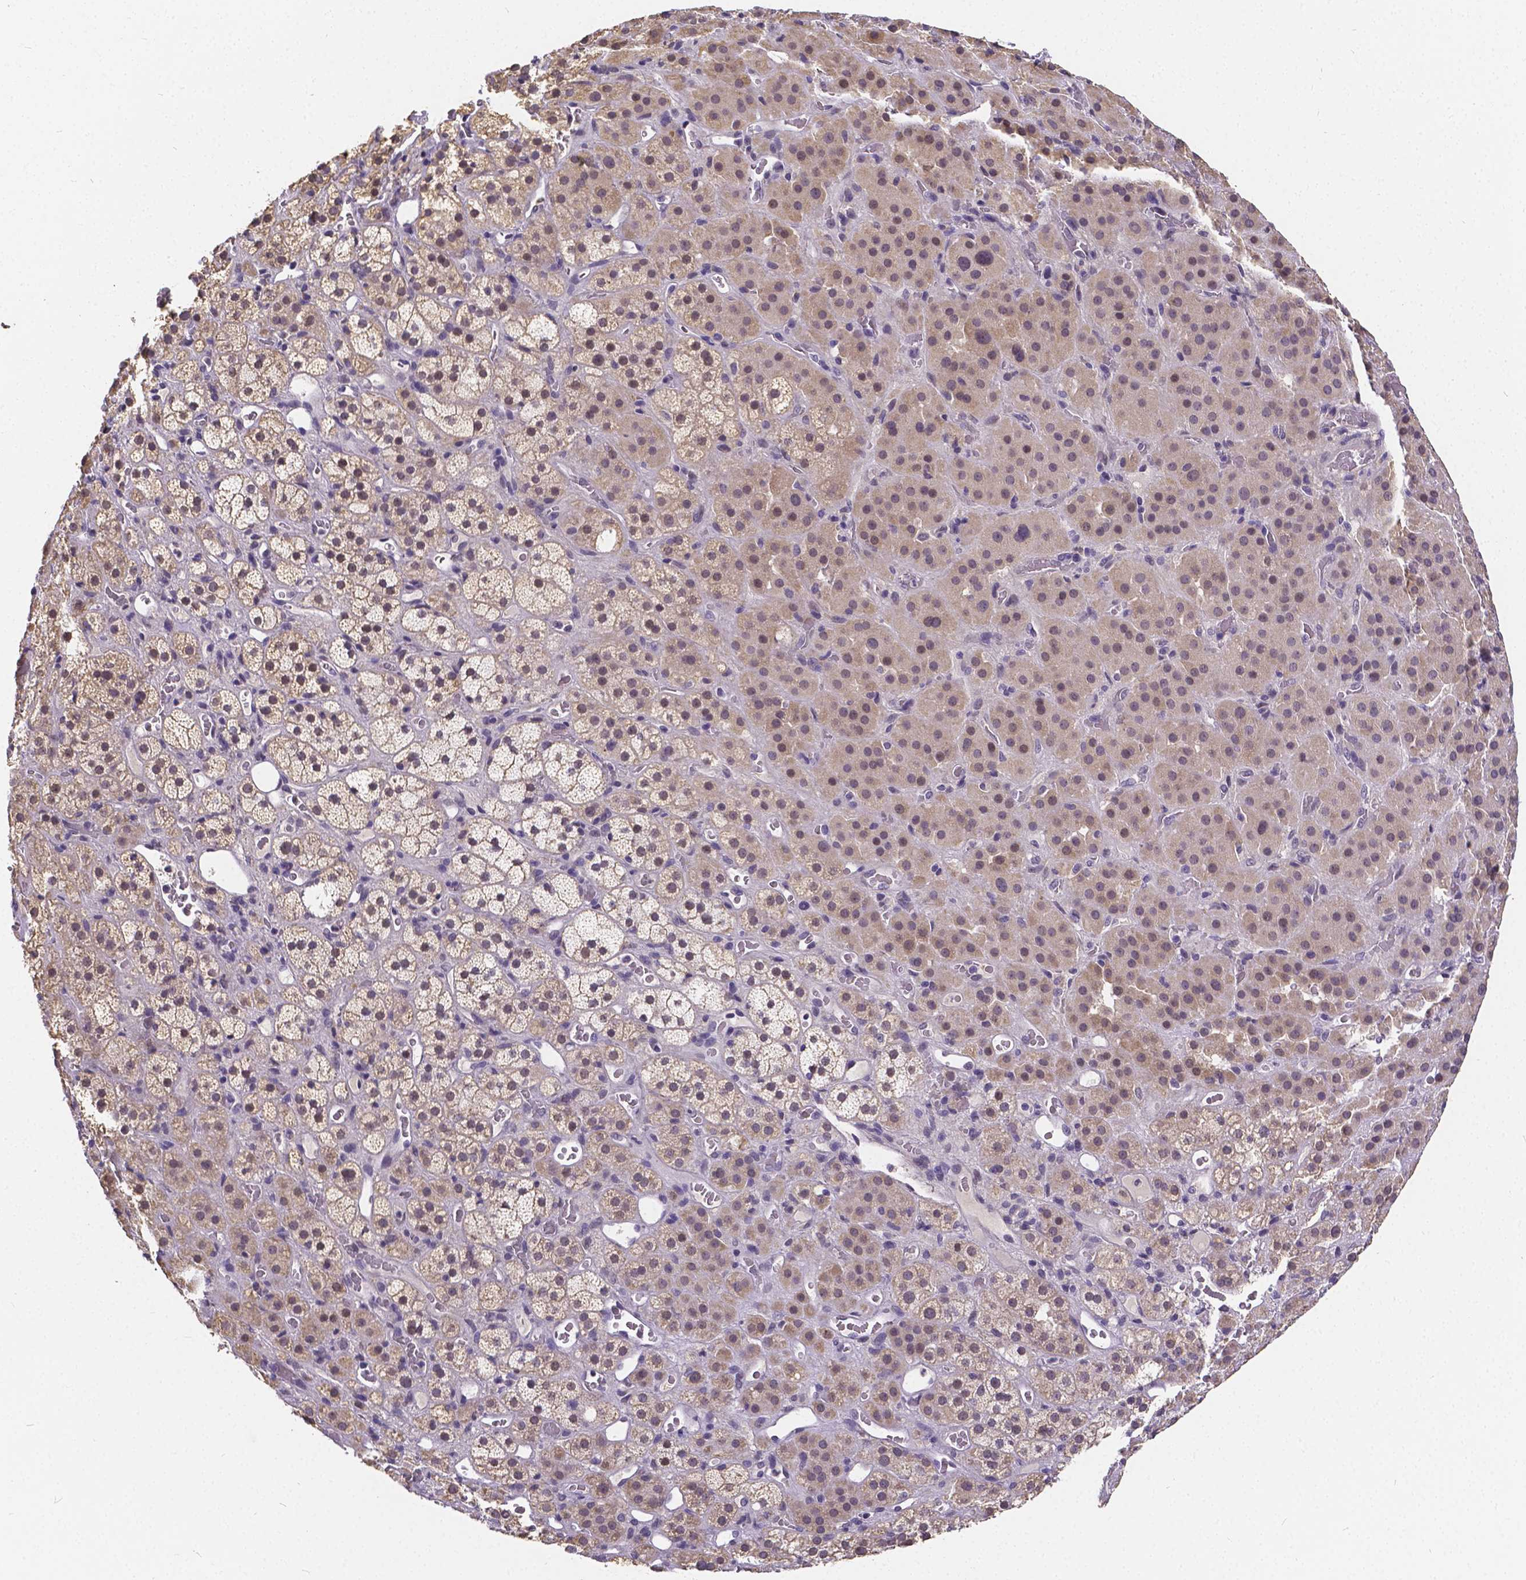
{"staining": {"intensity": "weak", "quantity": "25%-75%", "location": "cytoplasmic/membranous"}, "tissue": "adrenal gland", "cell_type": "Glandular cells", "image_type": "normal", "snomed": [{"axis": "morphology", "description": "Normal tissue, NOS"}, {"axis": "topography", "description": "Adrenal gland"}], "caption": "IHC (DAB) staining of unremarkable human adrenal gland exhibits weak cytoplasmic/membranous protein staining in about 25%-75% of glandular cells.", "gene": "CTNNA2", "patient": {"sex": "male", "age": 57}}